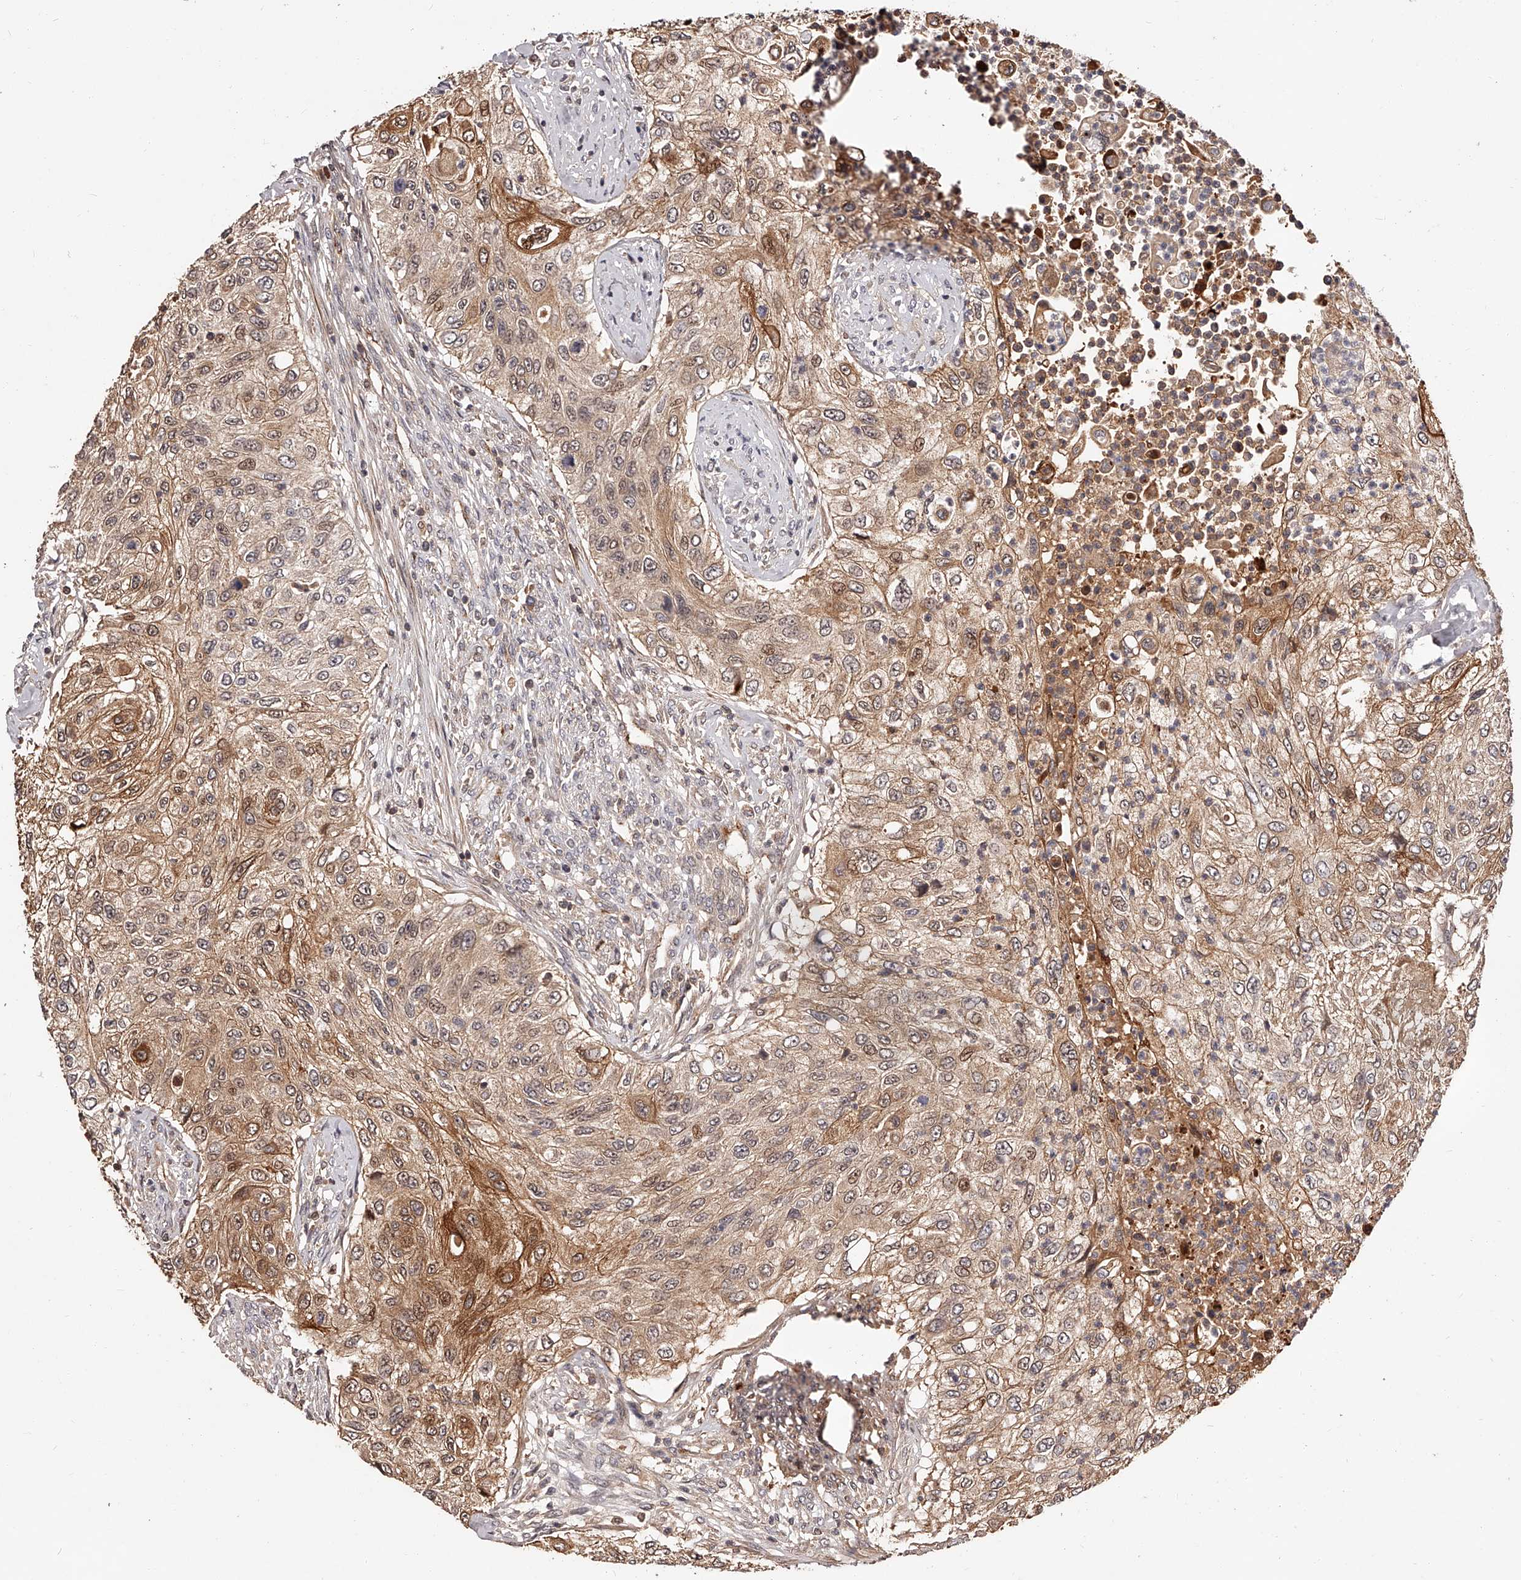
{"staining": {"intensity": "moderate", "quantity": ">75%", "location": "cytoplasmic/membranous"}, "tissue": "urothelial cancer", "cell_type": "Tumor cells", "image_type": "cancer", "snomed": [{"axis": "morphology", "description": "Urothelial carcinoma, High grade"}, {"axis": "topography", "description": "Urinary bladder"}], "caption": "Urothelial cancer stained with IHC displays moderate cytoplasmic/membranous staining in approximately >75% of tumor cells.", "gene": "CUL7", "patient": {"sex": "female", "age": 60}}